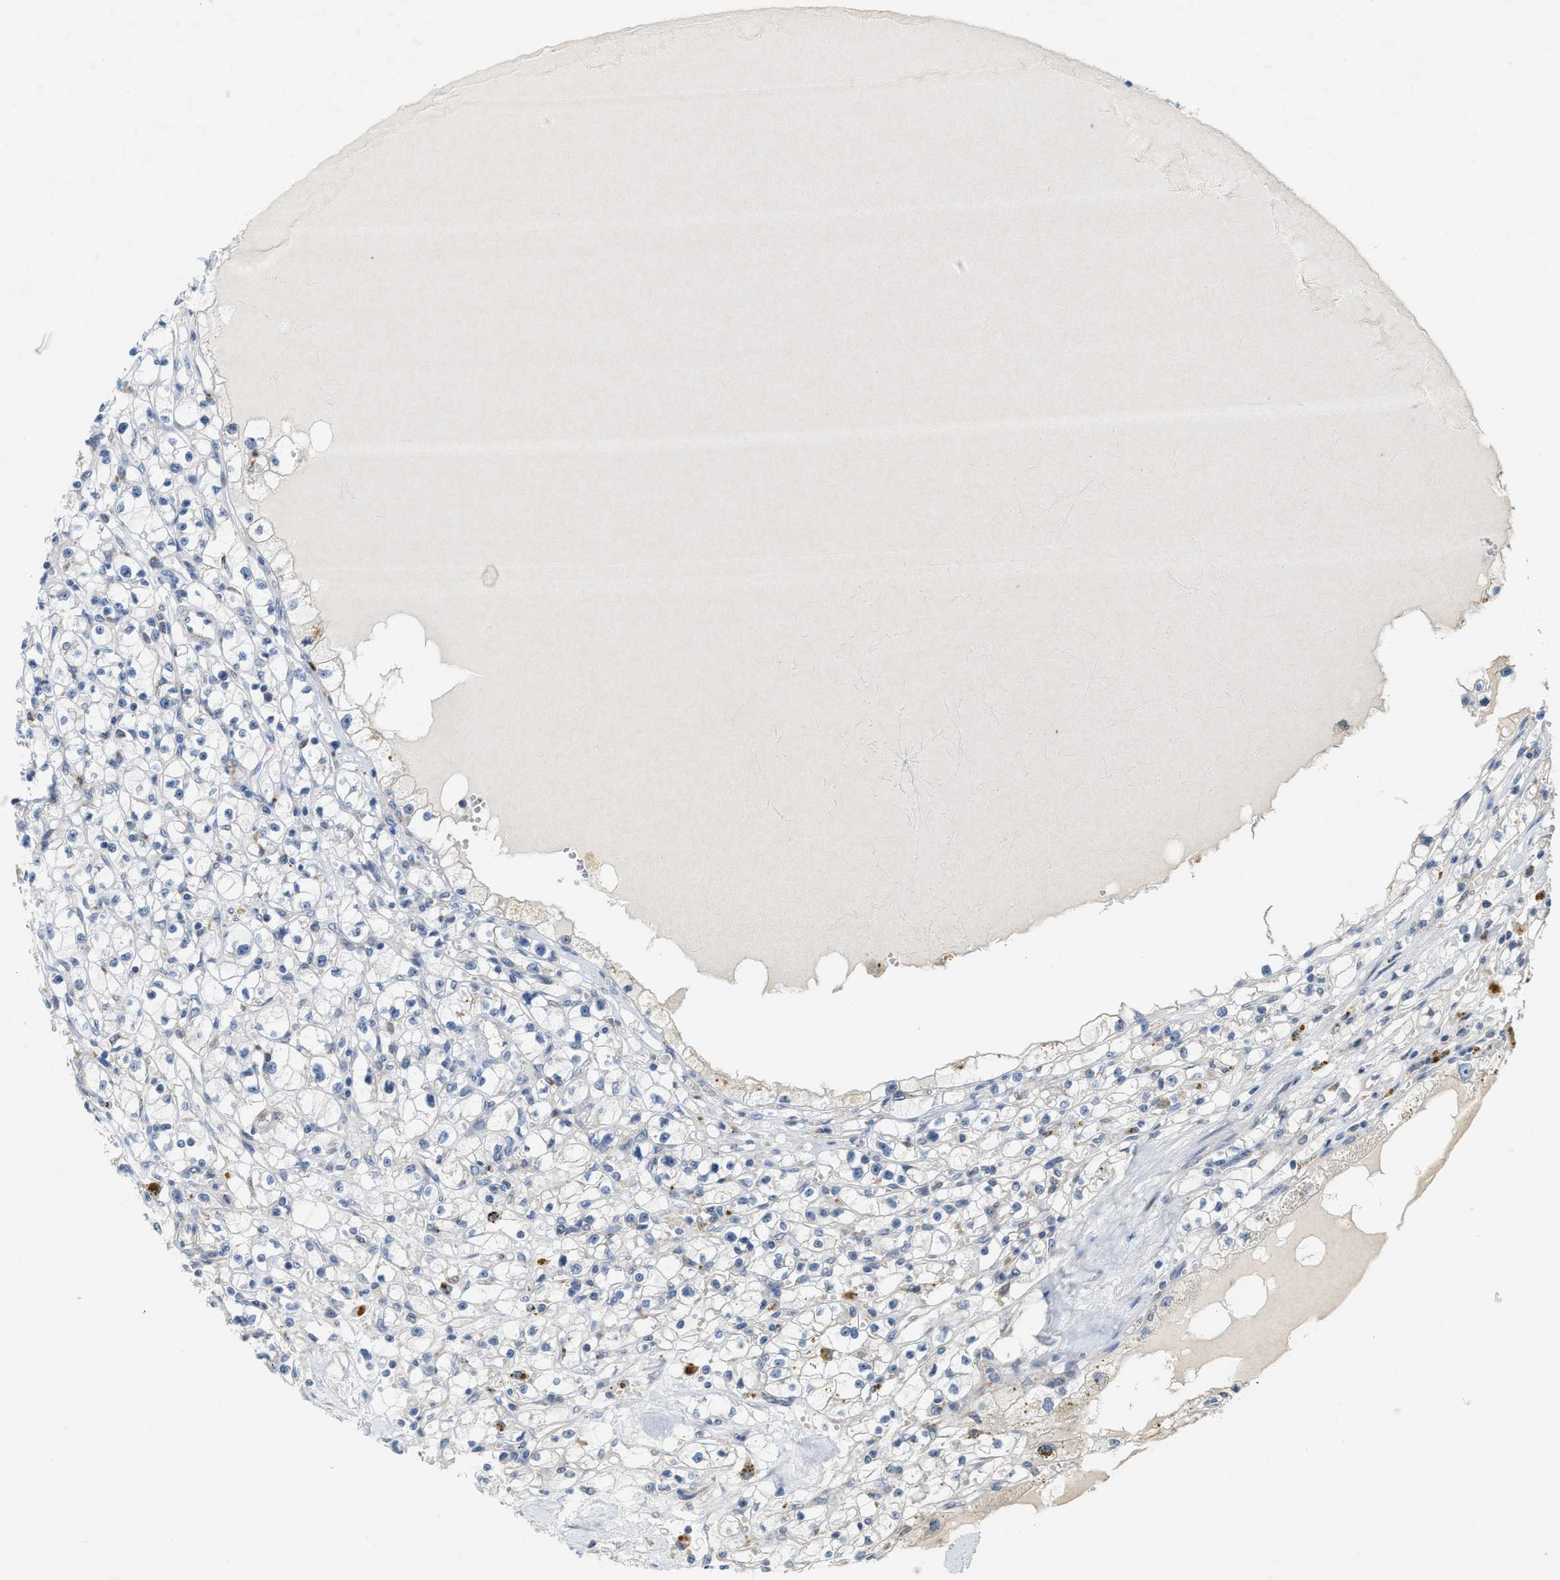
{"staining": {"intensity": "negative", "quantity": "none", "location": "none"}, "tissue": "renal cancer", "cell_type": "Tumor cells", "image_type": "cancer", "snomed": [{"axis": "morphology", "description": "Adenocarcinoma, NOS"}, {"axis": "topography", "description": "Kidney"}], "caption": "Protein analysis of adenocarcinoma (renal) demonstrates no significant positivity in tumor cells.", "gene": "KLHDC10", "patient": {"sex": "male", "age": 56}}